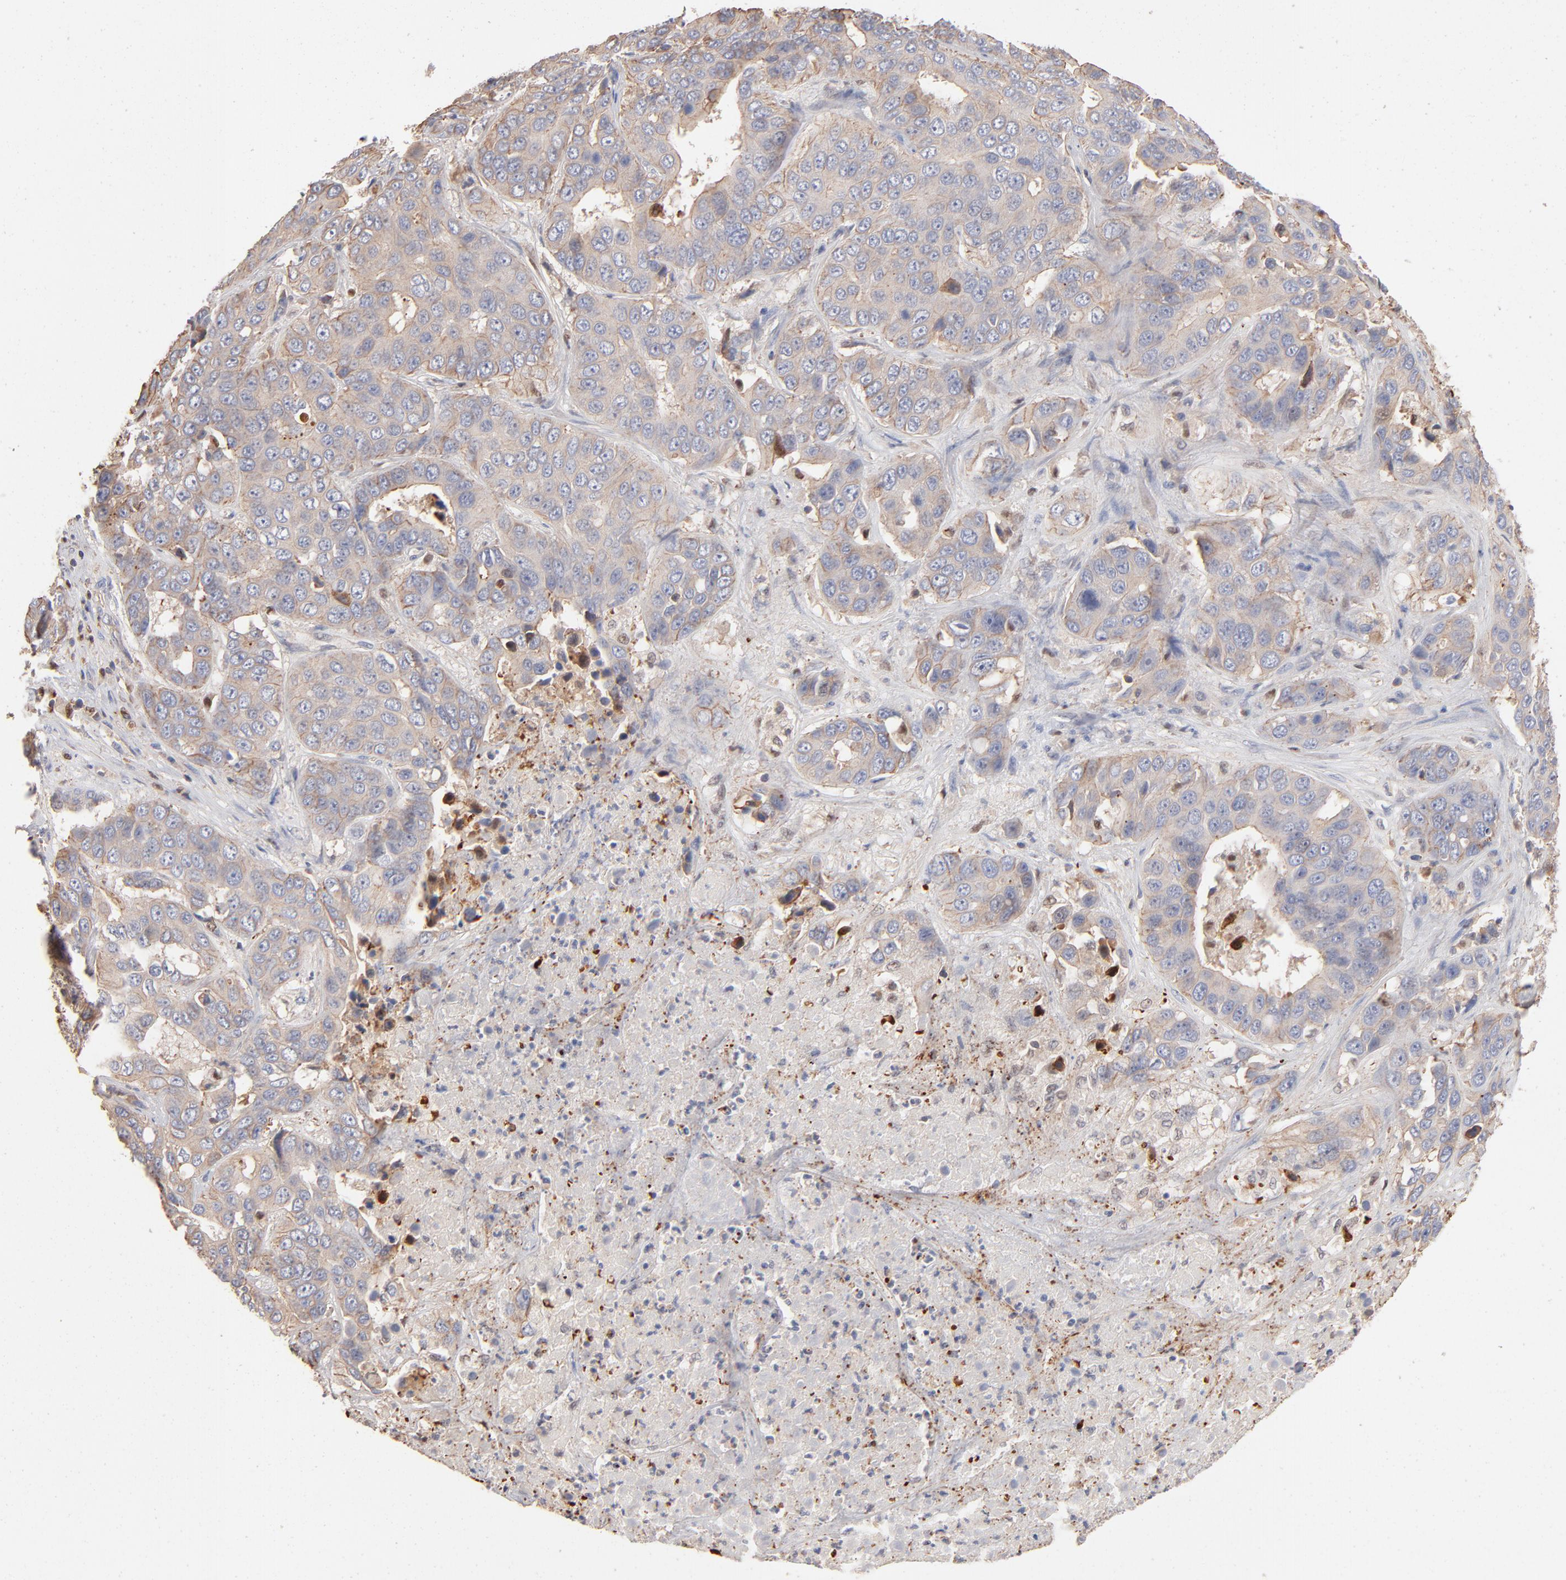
{"staining": {"intensity": "negative", "quantity": "none", "location": "none"}, "tissue": "liver cancer", "cell_type": "Tumor cells", "image_type": "cancer", "snomed": [{"axis": "morphology", "description": "Cholangiocarcinoma"}, {"axis": "topography", "description": "Liver"}], "caption": "This is an immunohistochemistry (IHC) micrograph of liver cholangiocarcinoma. There is no positivity in tumor cells.", "gene": "ARHGEF6", "patient": {"sex": "female", "age": 52}}